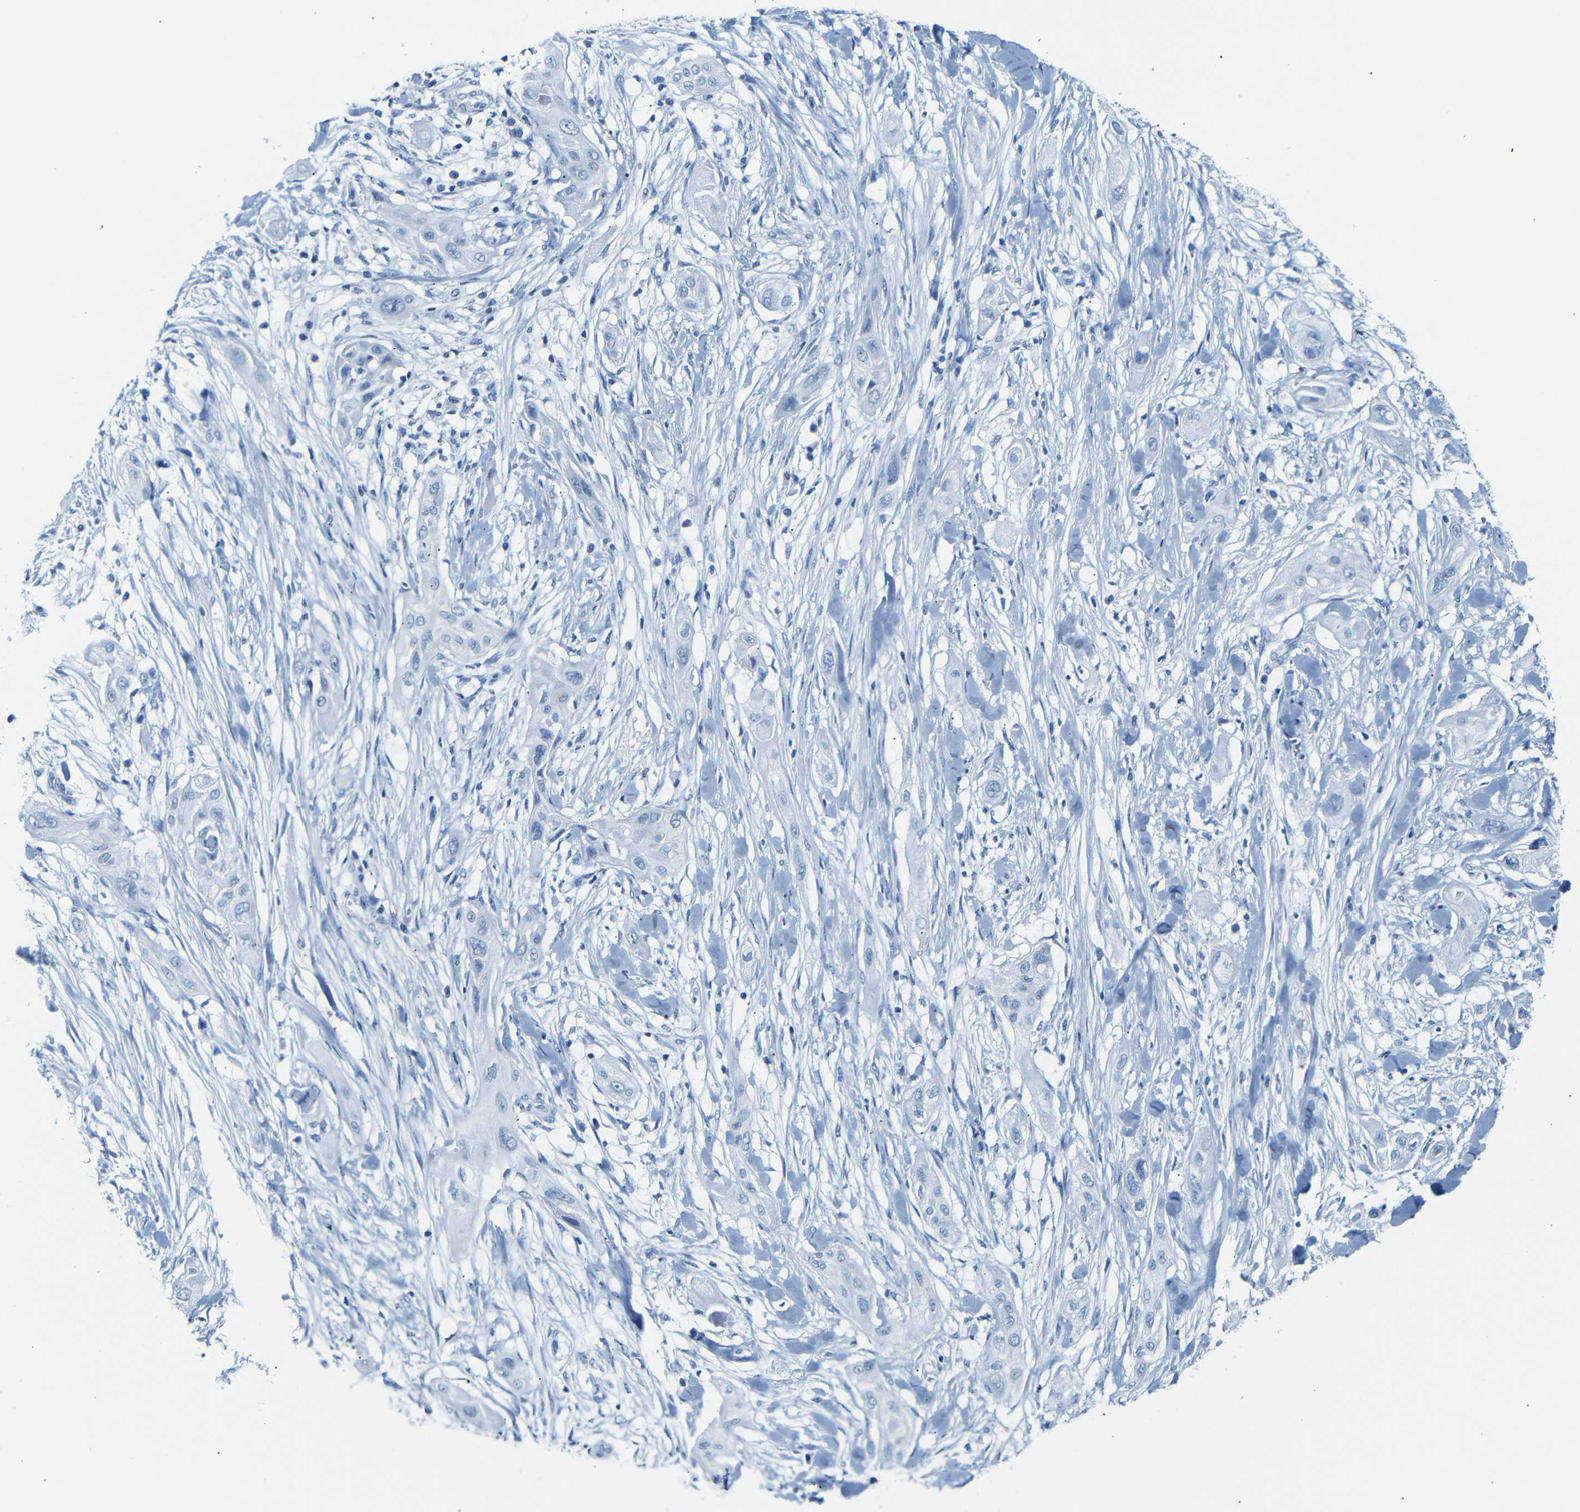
{"staining": {"intensity": "negative", "quantity": "none", "location": "none"}, "tissue": "lung cancer", "cell_type": "Tumor cells", "image_type": "cancer", "snomed": [{"axis": "morphology", "description": "Squamous cell carcinoma, NOS"}, {"axis": "topography", "description": "Lung"}], "caption": "A high-resolution micrograph shows immunohistochemistry staining of squamous cell carcinoma (lung), which demonstrates no significant staining in tumor cells.", "gene": "DYNAP", "patient": {"sex": "female", "age": 47}}